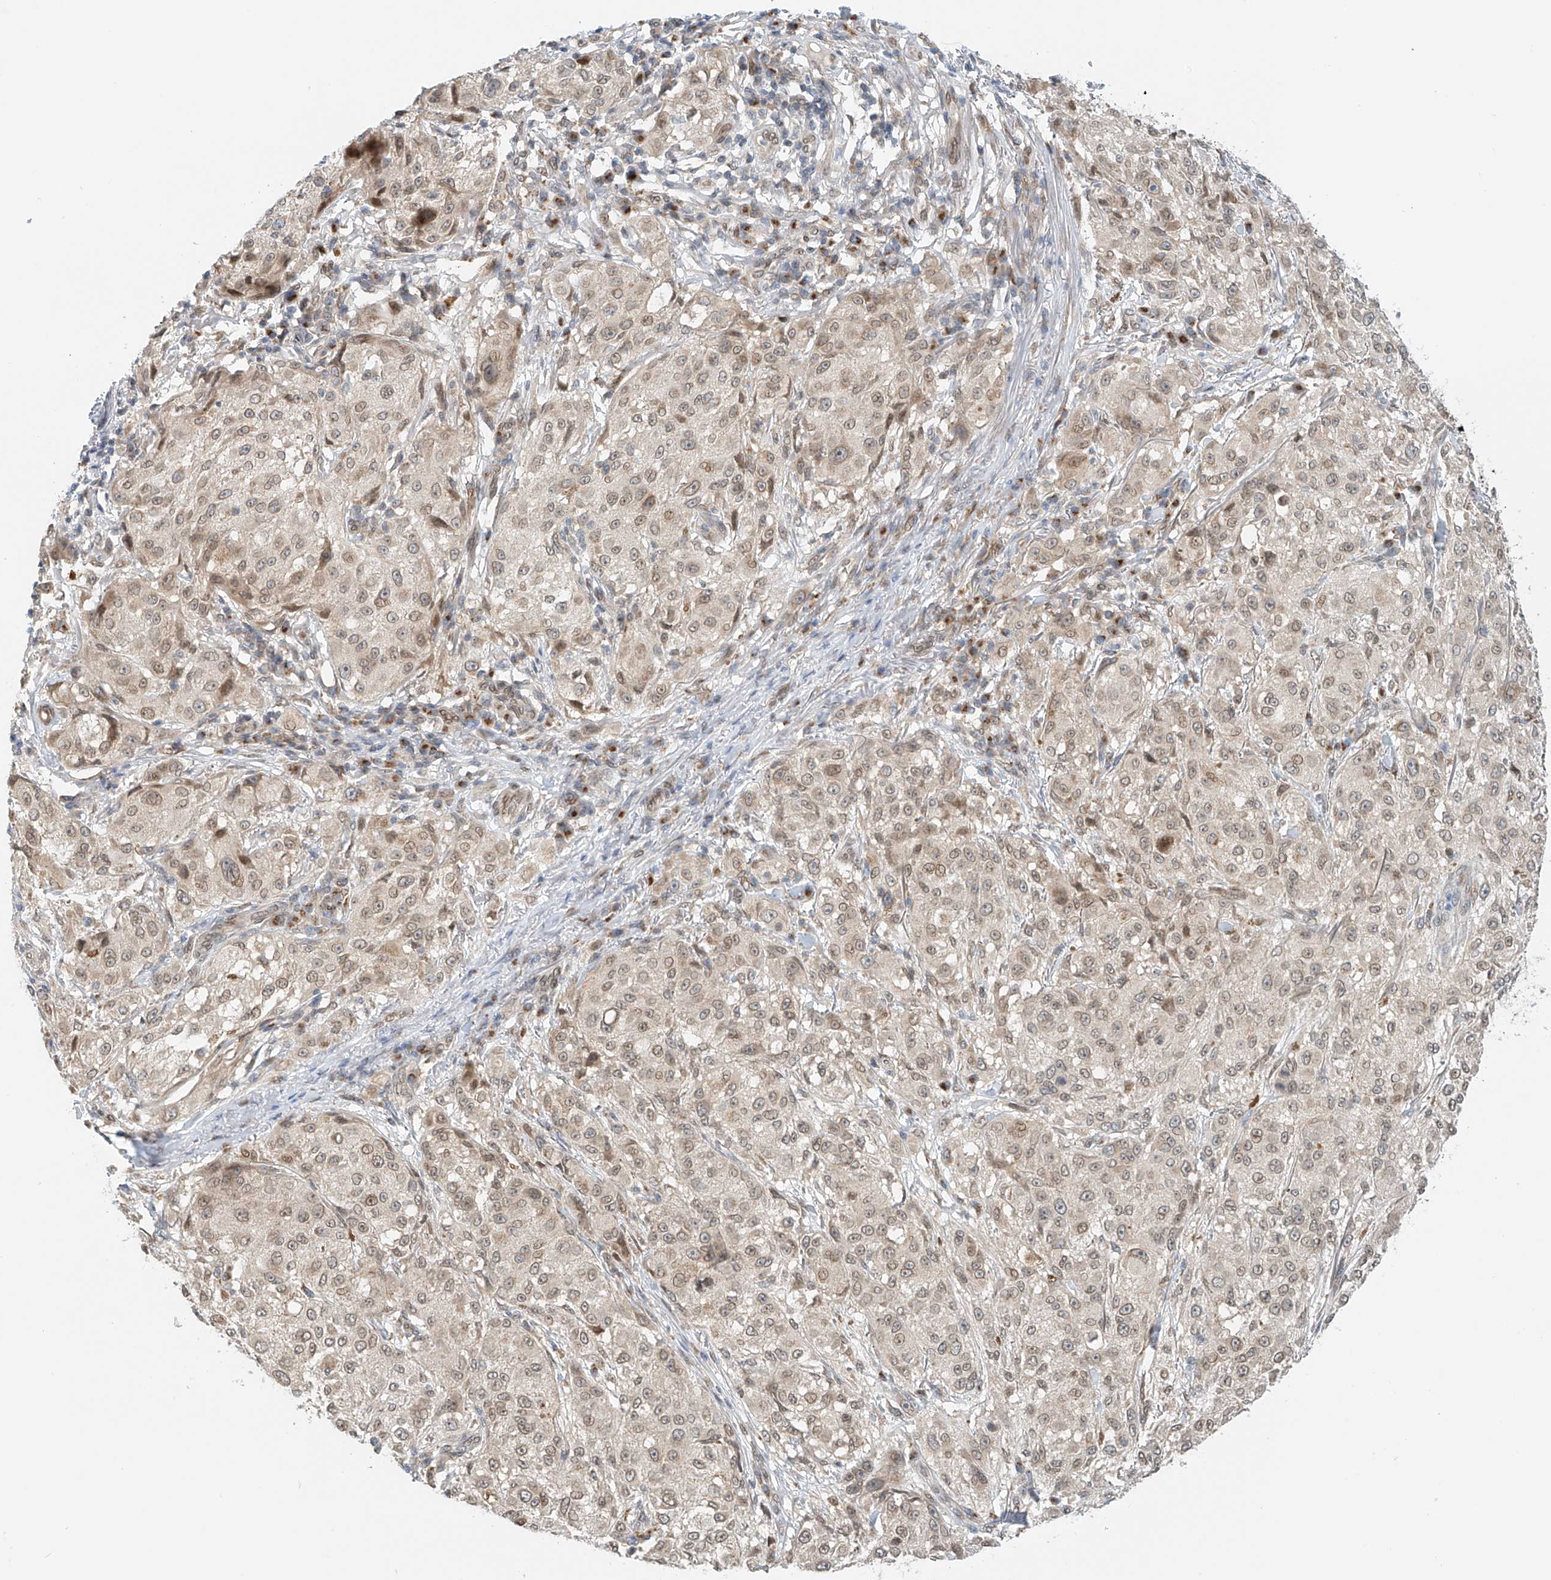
{"staining": {"intensity": "moderate", "quantity": ">75%", "location": "nuclear"}, "tissue": "melanoma", "cell_type": "Tumor cells", "image_type": "cancer", "snomed": [{"axis": "morphology", "description": "Necrosis, NOS"}, {"axis": "morphology", "description": "Malignant melanoma, NOS"}, {"axis": "topography", "description": "Skin"}], "caption": "DAB immunohistochemical staining of malignant melanoma exhibits moderate nuclear protein staining in approximately >75% of tumor cells.", "gene": "STARD9", "patient": {"sex": "female", "age": 87}}